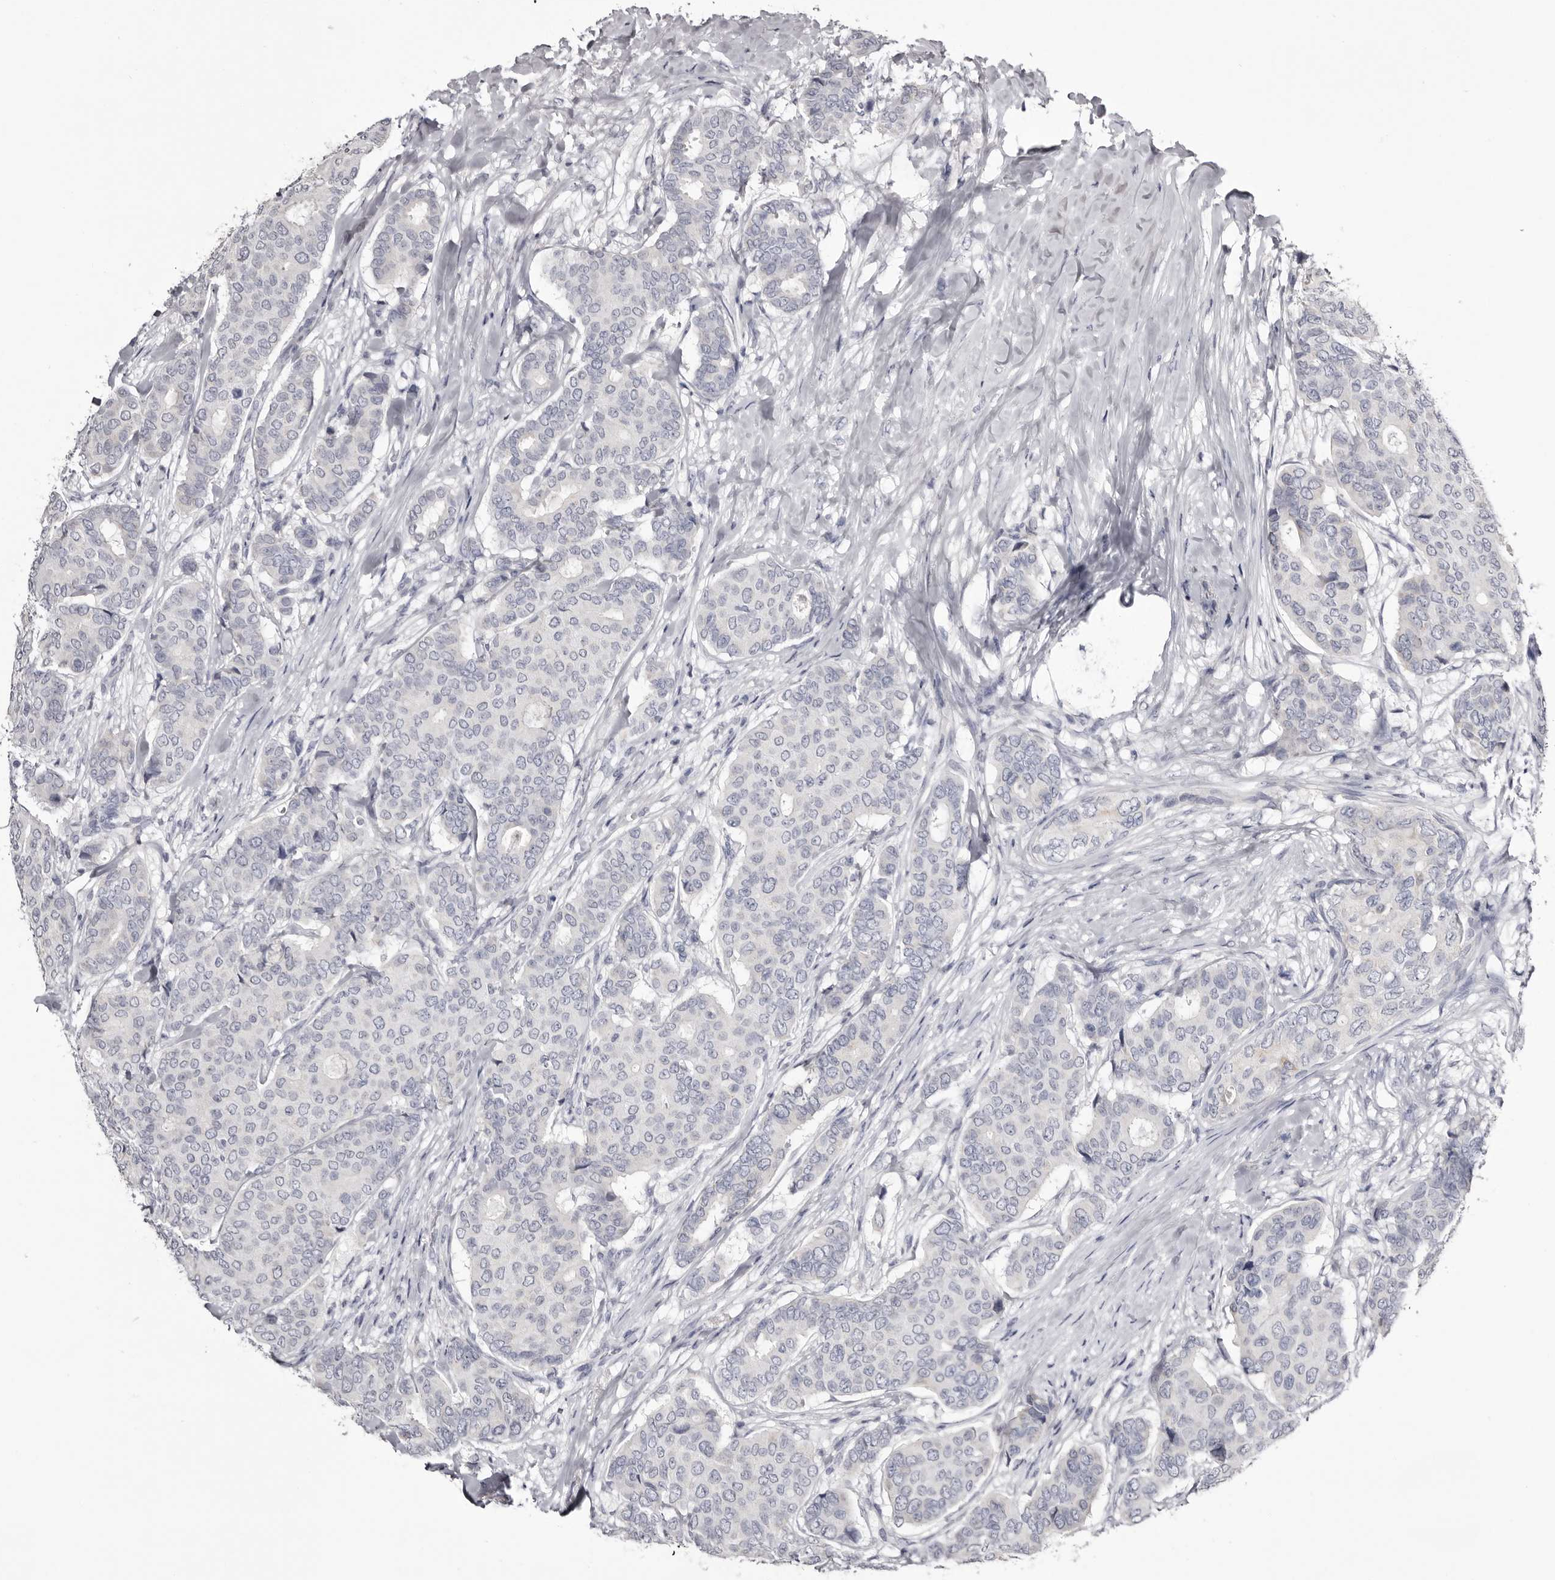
{"staining": {"intensity": "negative", "quantity": "none", "location": "none"}, "tissue": "breast cancer", "cell_type": "Tumor cells", "image_type": "cancer", "snomed": [{"axis": "morphology", "description": "Duct carcinoma"}, {"axis": "topography", "description": "Breast"}], "caption": "Photomicrograph shows no significant protein positivity in tumor cells of breast cancer.", "gene": "CASQ1", "patient": {"sex": "female", "age": 75}}